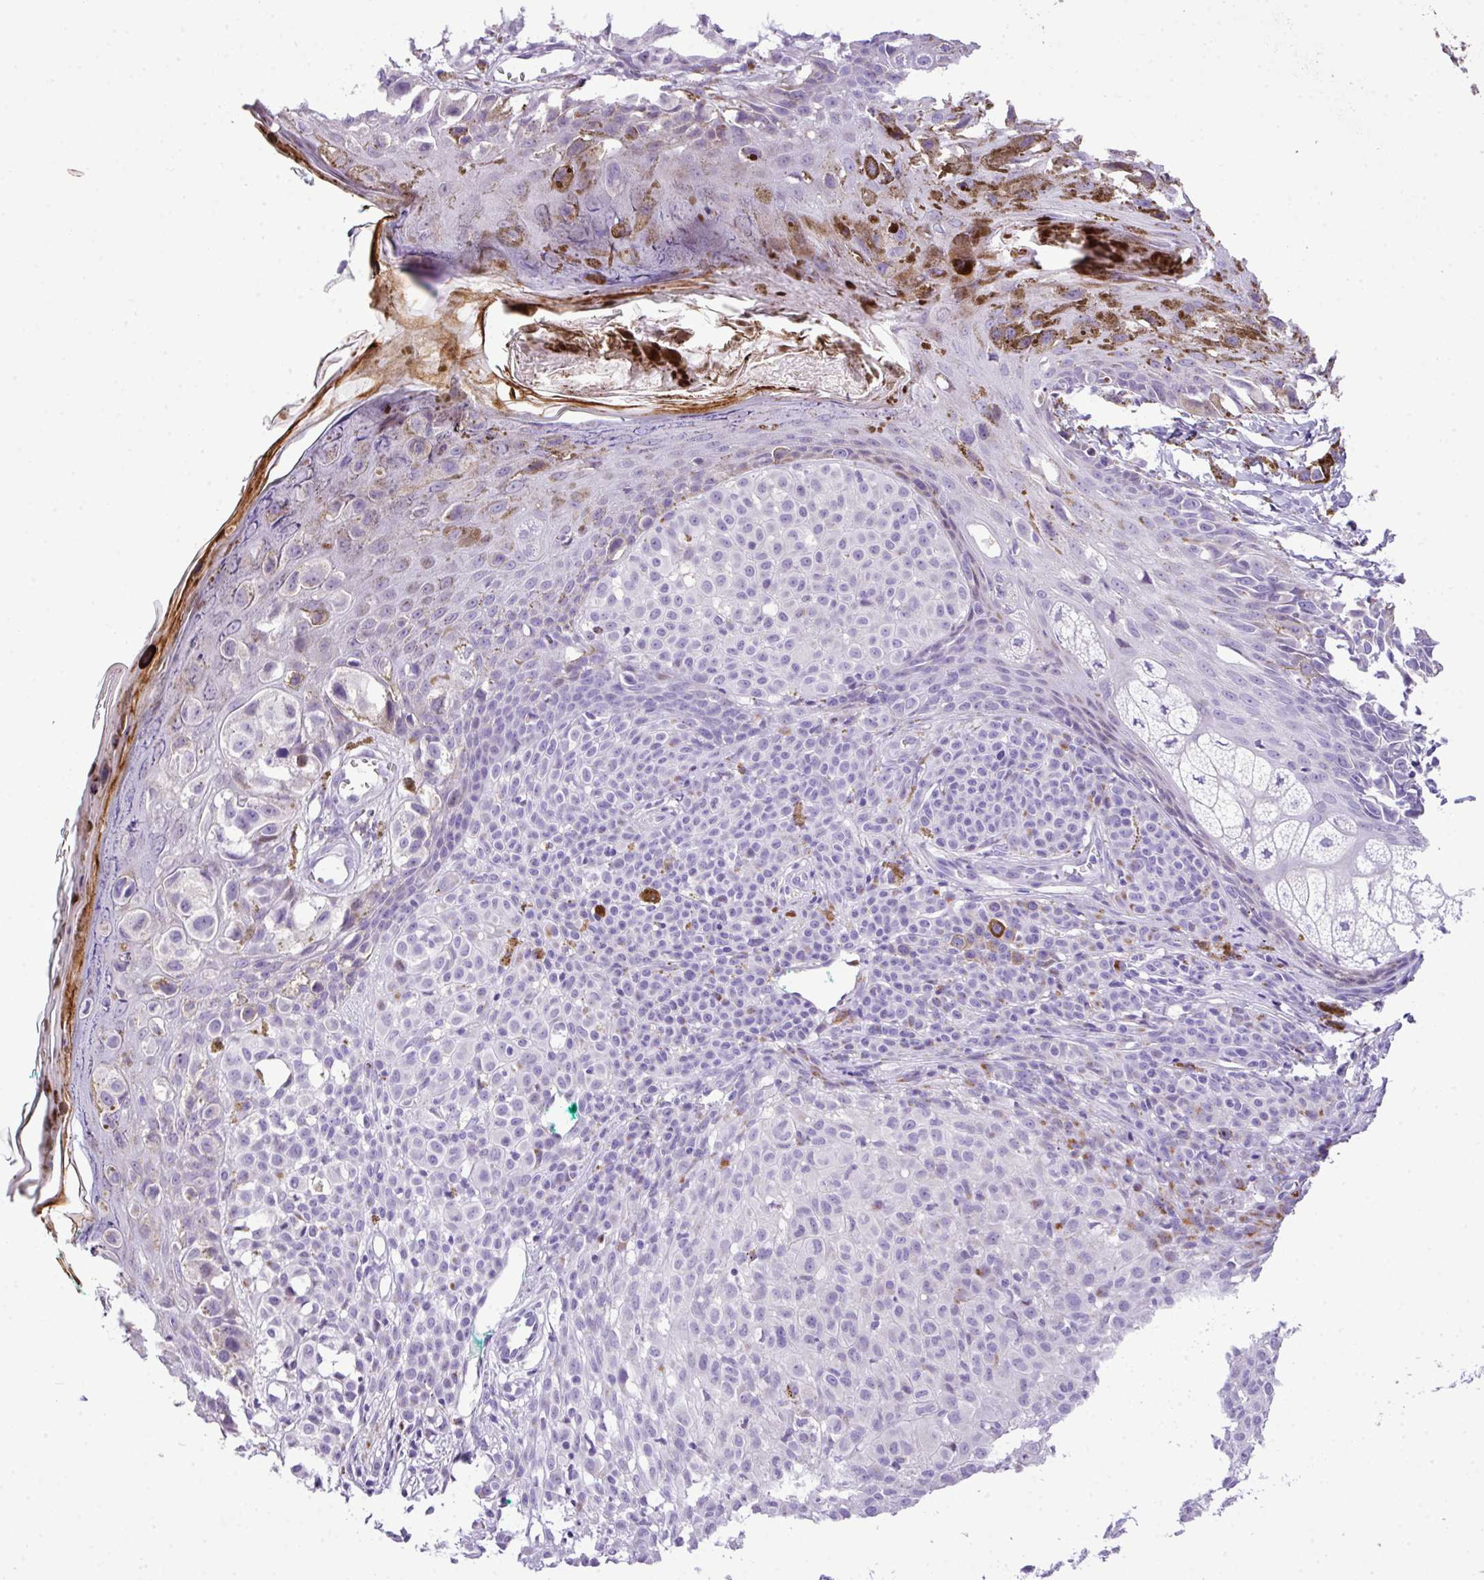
{"staining": {"intensity": "negative", "quantity": "none", "location": "none"}, "tissue": "melanoma", "cell_type": "Tumor cells", "image_type": "cancer", "snomed": [{"axis": "morphology", "description": "Malignant melanoma, NOS"}, {"axis": "topography", "description": "Skin of leg"}], "caption": "DAB immunohistochemical staining of human malignant melanoma shows no significant positivity in tumor cells. Brightfield microscopy of immunohistochemistry (IHC) stained with DAB (brown) and hematoxylin (blue), captured at high magnification.", "gene": "RCAN2", "patient": {"sex": "female", "age": 72}}